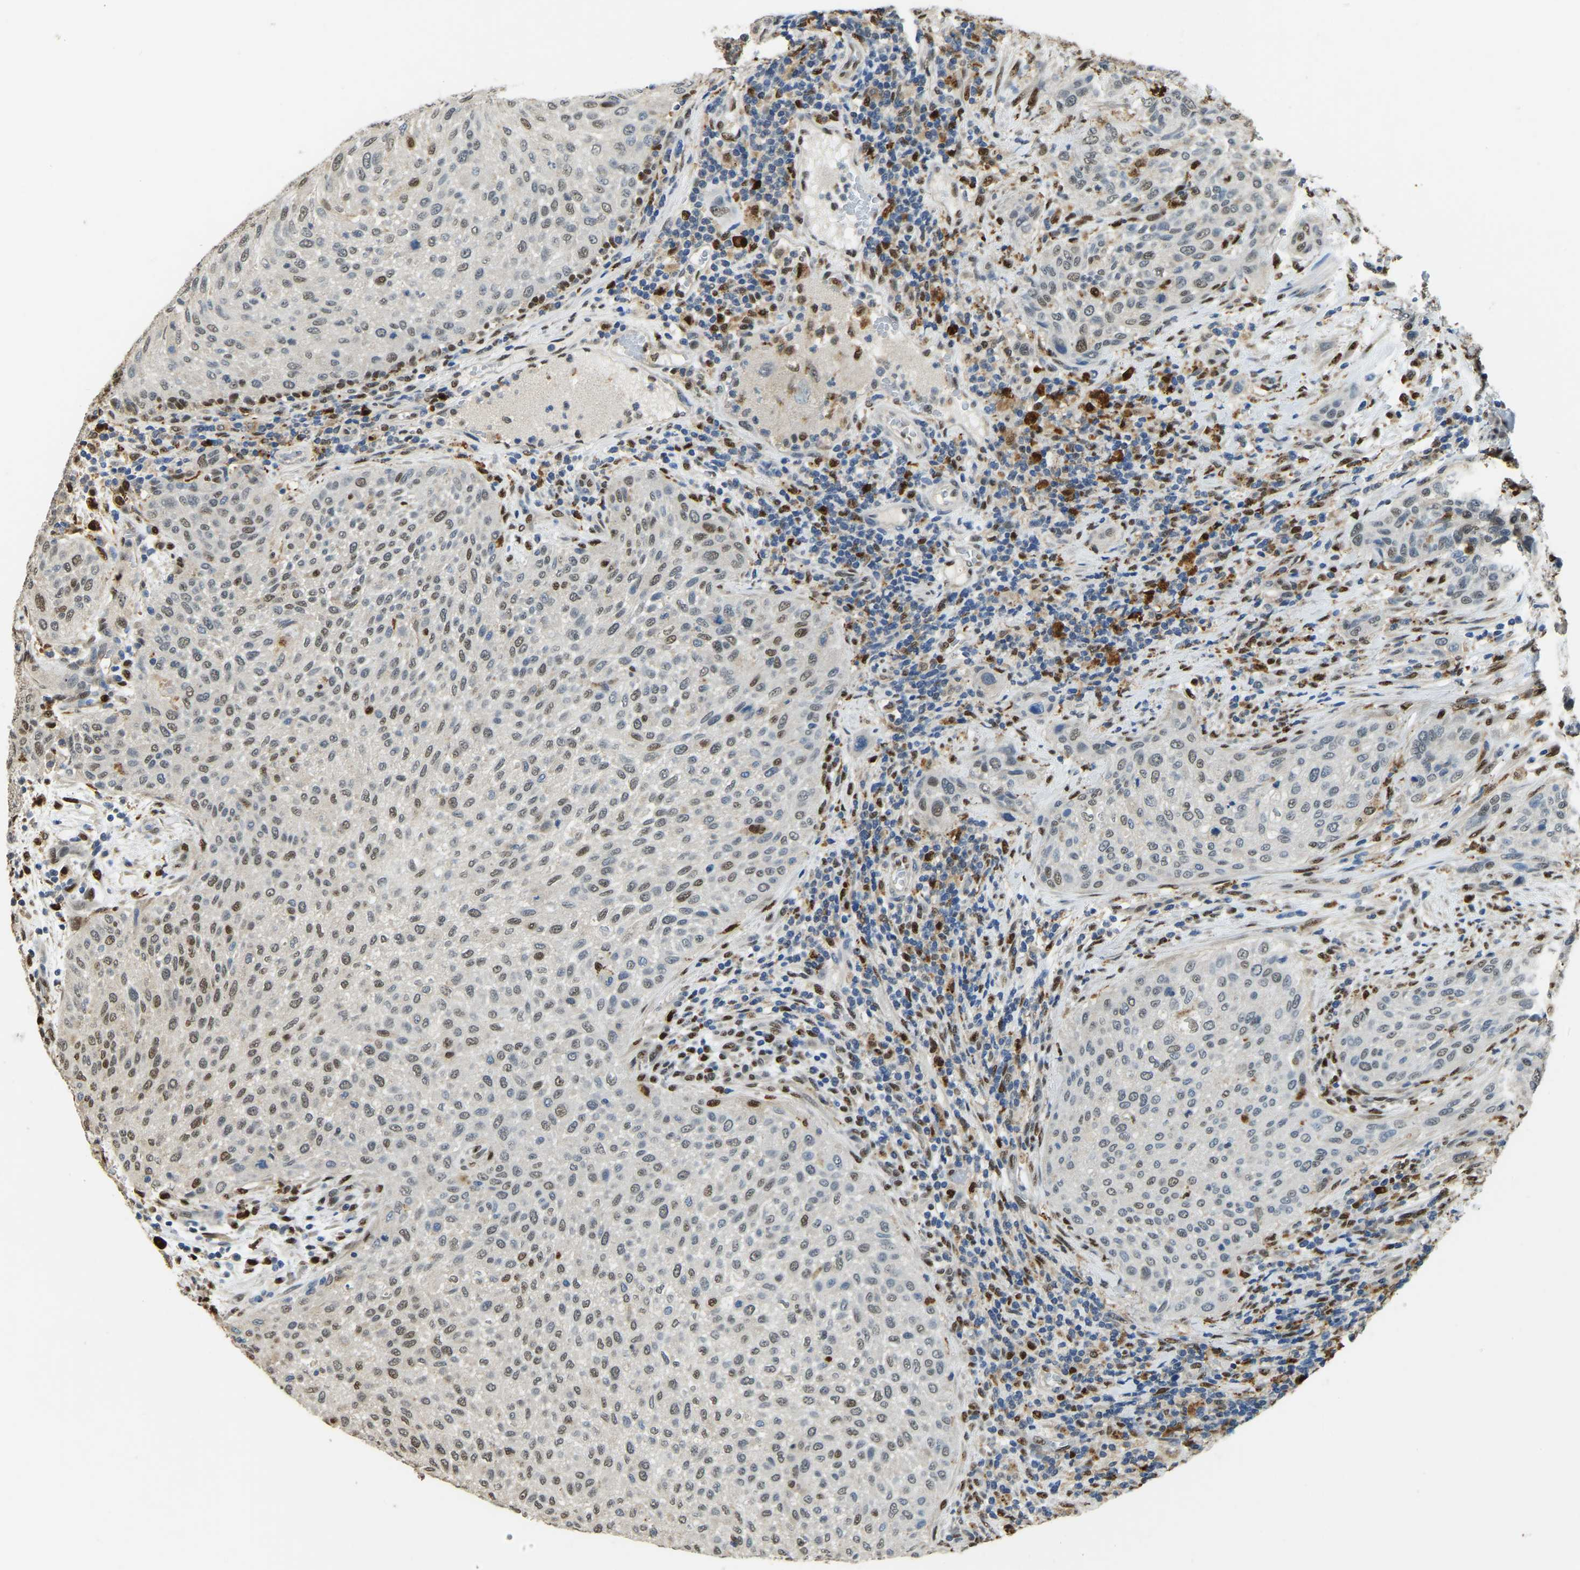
{"staining": {"intensity": "moderate", "quantity": ">75%", "location": "nuclear"}, "tissue": "urothelial cancer", "cell_type": "Tumor cells", "image_type": "cancer", "snomed": [{"axis": "morphology", "description": "Urothelial carcinoma, Low grade"}, {"axis": "morphology", "description": "Urothelial carcinoma, High grade"}, {"axis": "topography", "description": "Urinary bladder"}], "caption": "Protein staining demonstrates moderate nuclear positivity in about >75% of tumor cells in urothelial carcinoma (high-grade). (DAB IHC with brightfield microscopy, high magnification).", "gene": "NANS", "patient": {"sex": "male", "age": 35}}